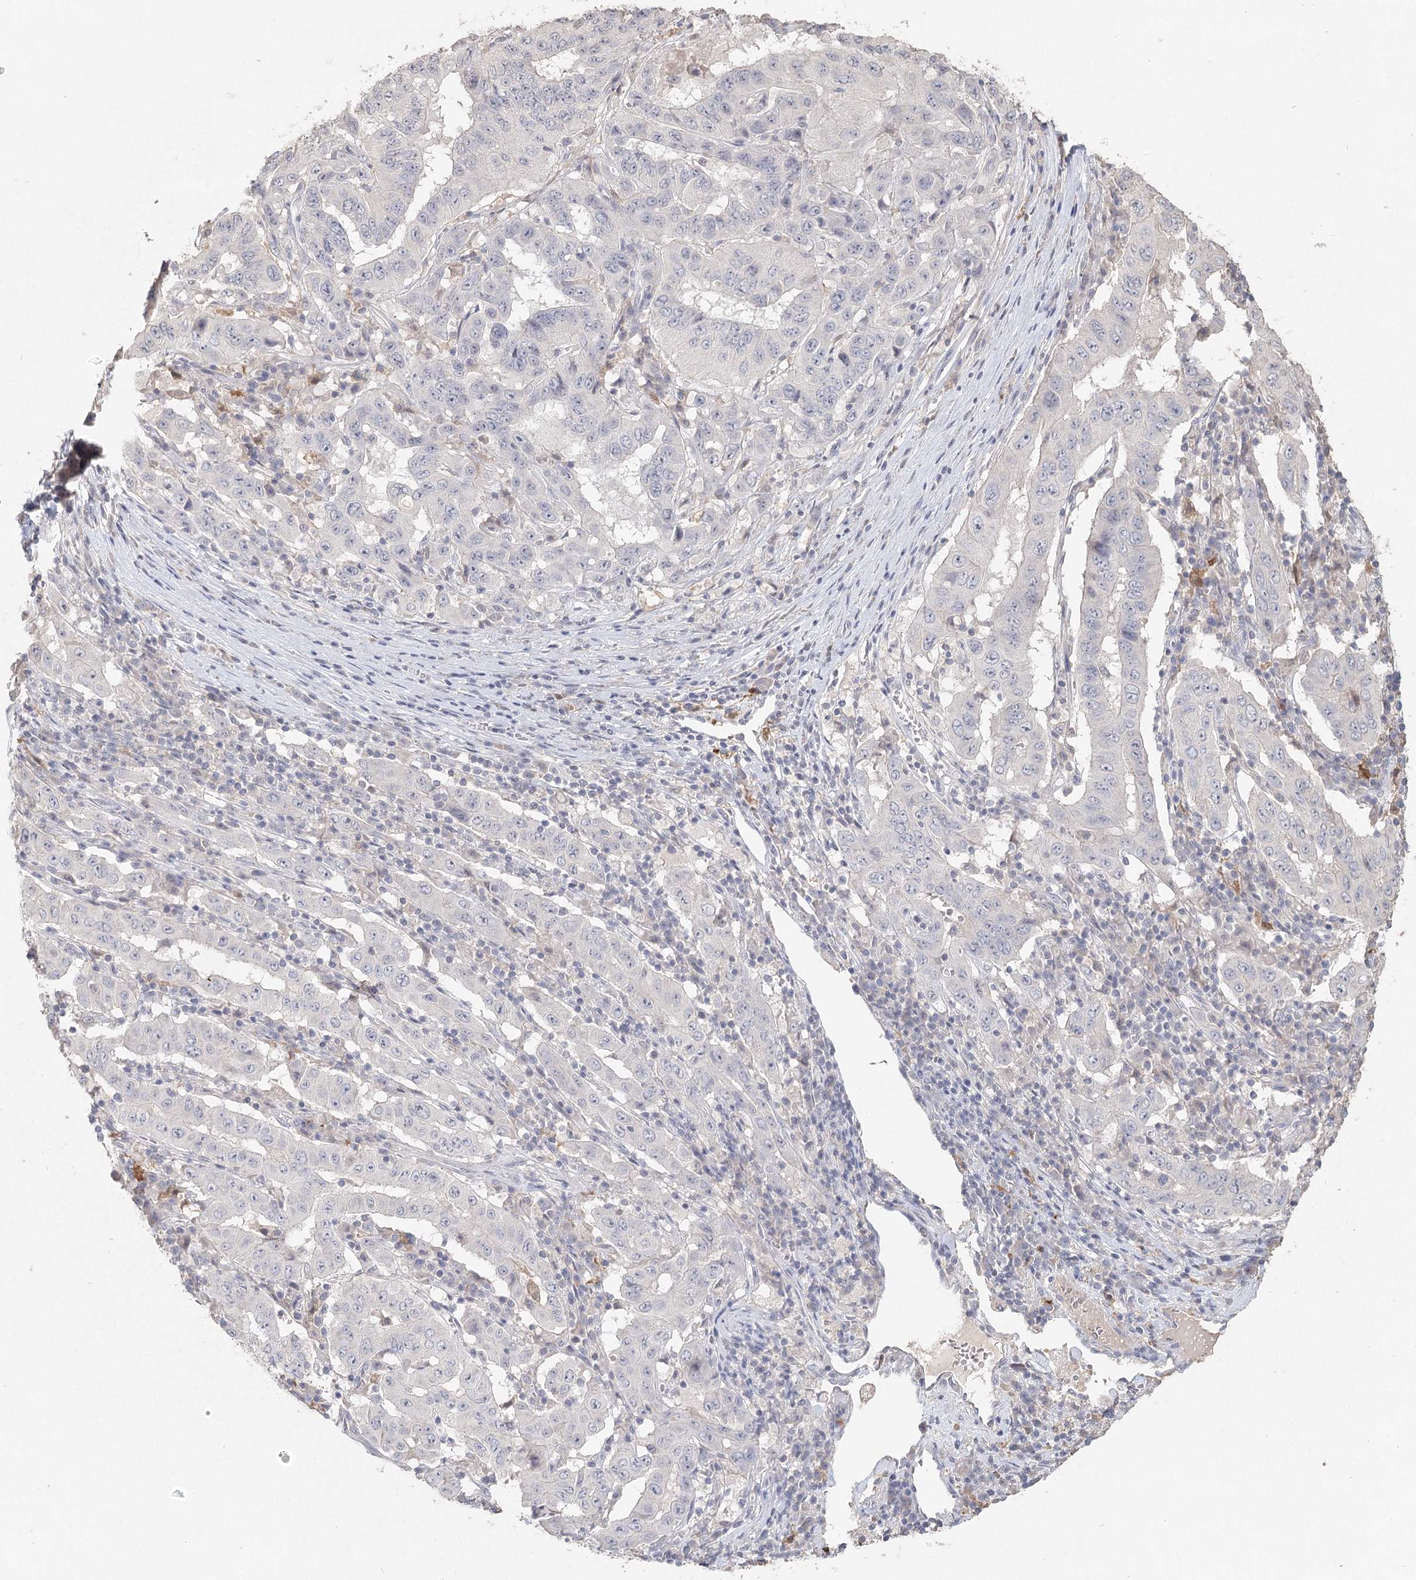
{"staining": {"intensity": "negative", "quantity": "none", "location": "none"}, "tissue": "pancreatic cancer", "cell_type": "Tumor cells", "image_type": "cancer", "snomed": [{"axis": "morphology", "description": "Adenocarcinoma, NOS"}, {"axis": "topography", "description": "Pancreas"}], "caption": "This is an immunohistochemistry histopathology image of human pancreatic cancer (adenocarcinoma). There is no positivity in tumor cells.", "gene": "ARSI", "patient": {"sex": "male", "age": 63}}